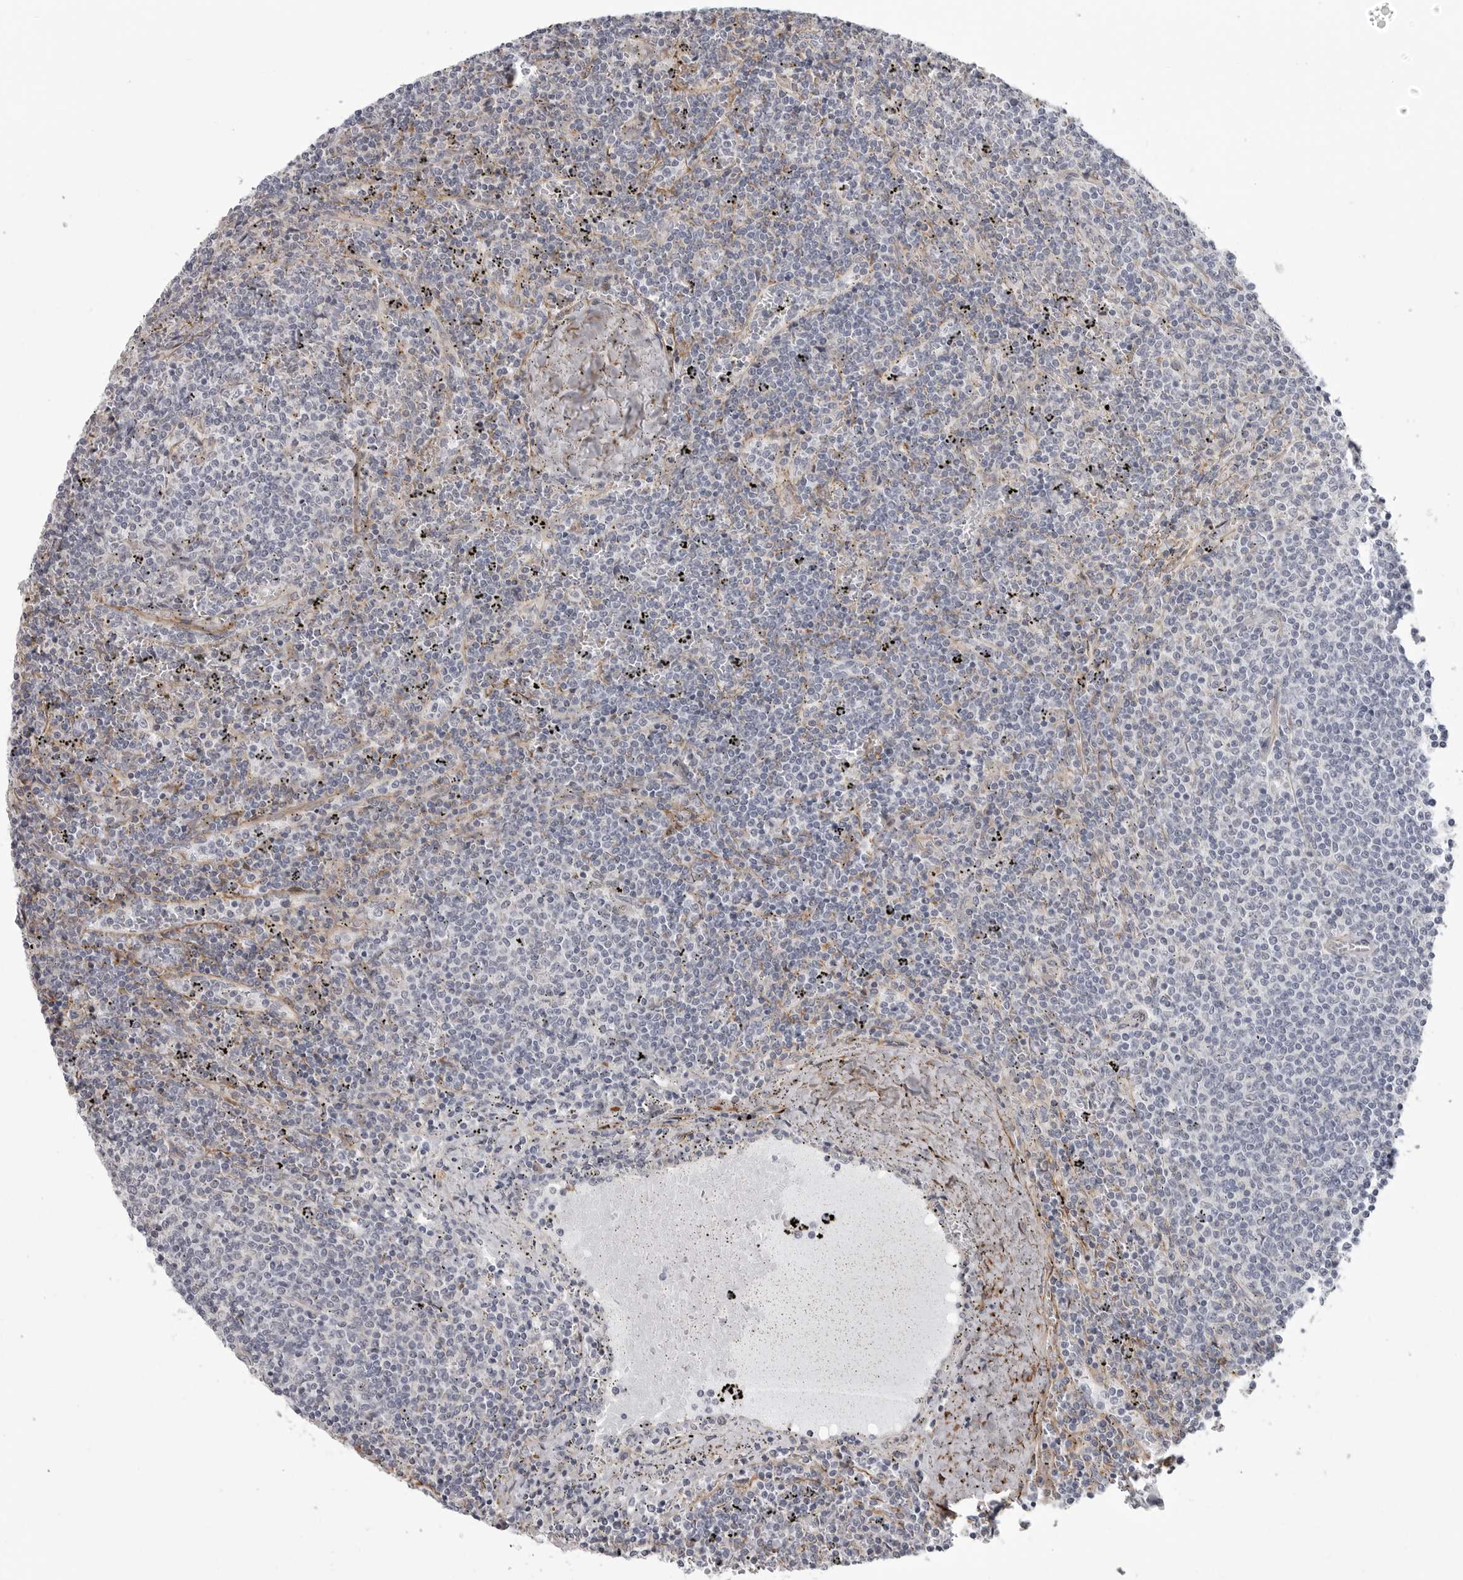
{"staining": {"intensity": "negative", "quantity": "none", "location": "none"}, "tissue": "lymphoma", "cell_type": "Tumor cells", "image_type": "cancer", "snomed": [{"axis": "morphology", "description": "Malignant lymphoma, non-Hodgkin's type, Low grade"}, {"axis": "topography", "description": "Spleen"}], "caption": "Immunohistochemical staining of lymphoma reveals no significant staining in tumor cells. Brightfield microscopy of immunohistochemistry stained with DAB (brown) and hematoxylin (blue), captured at high magnification.", "gene": "SCP2", "patient": {"sex": "female", "age": 50}}